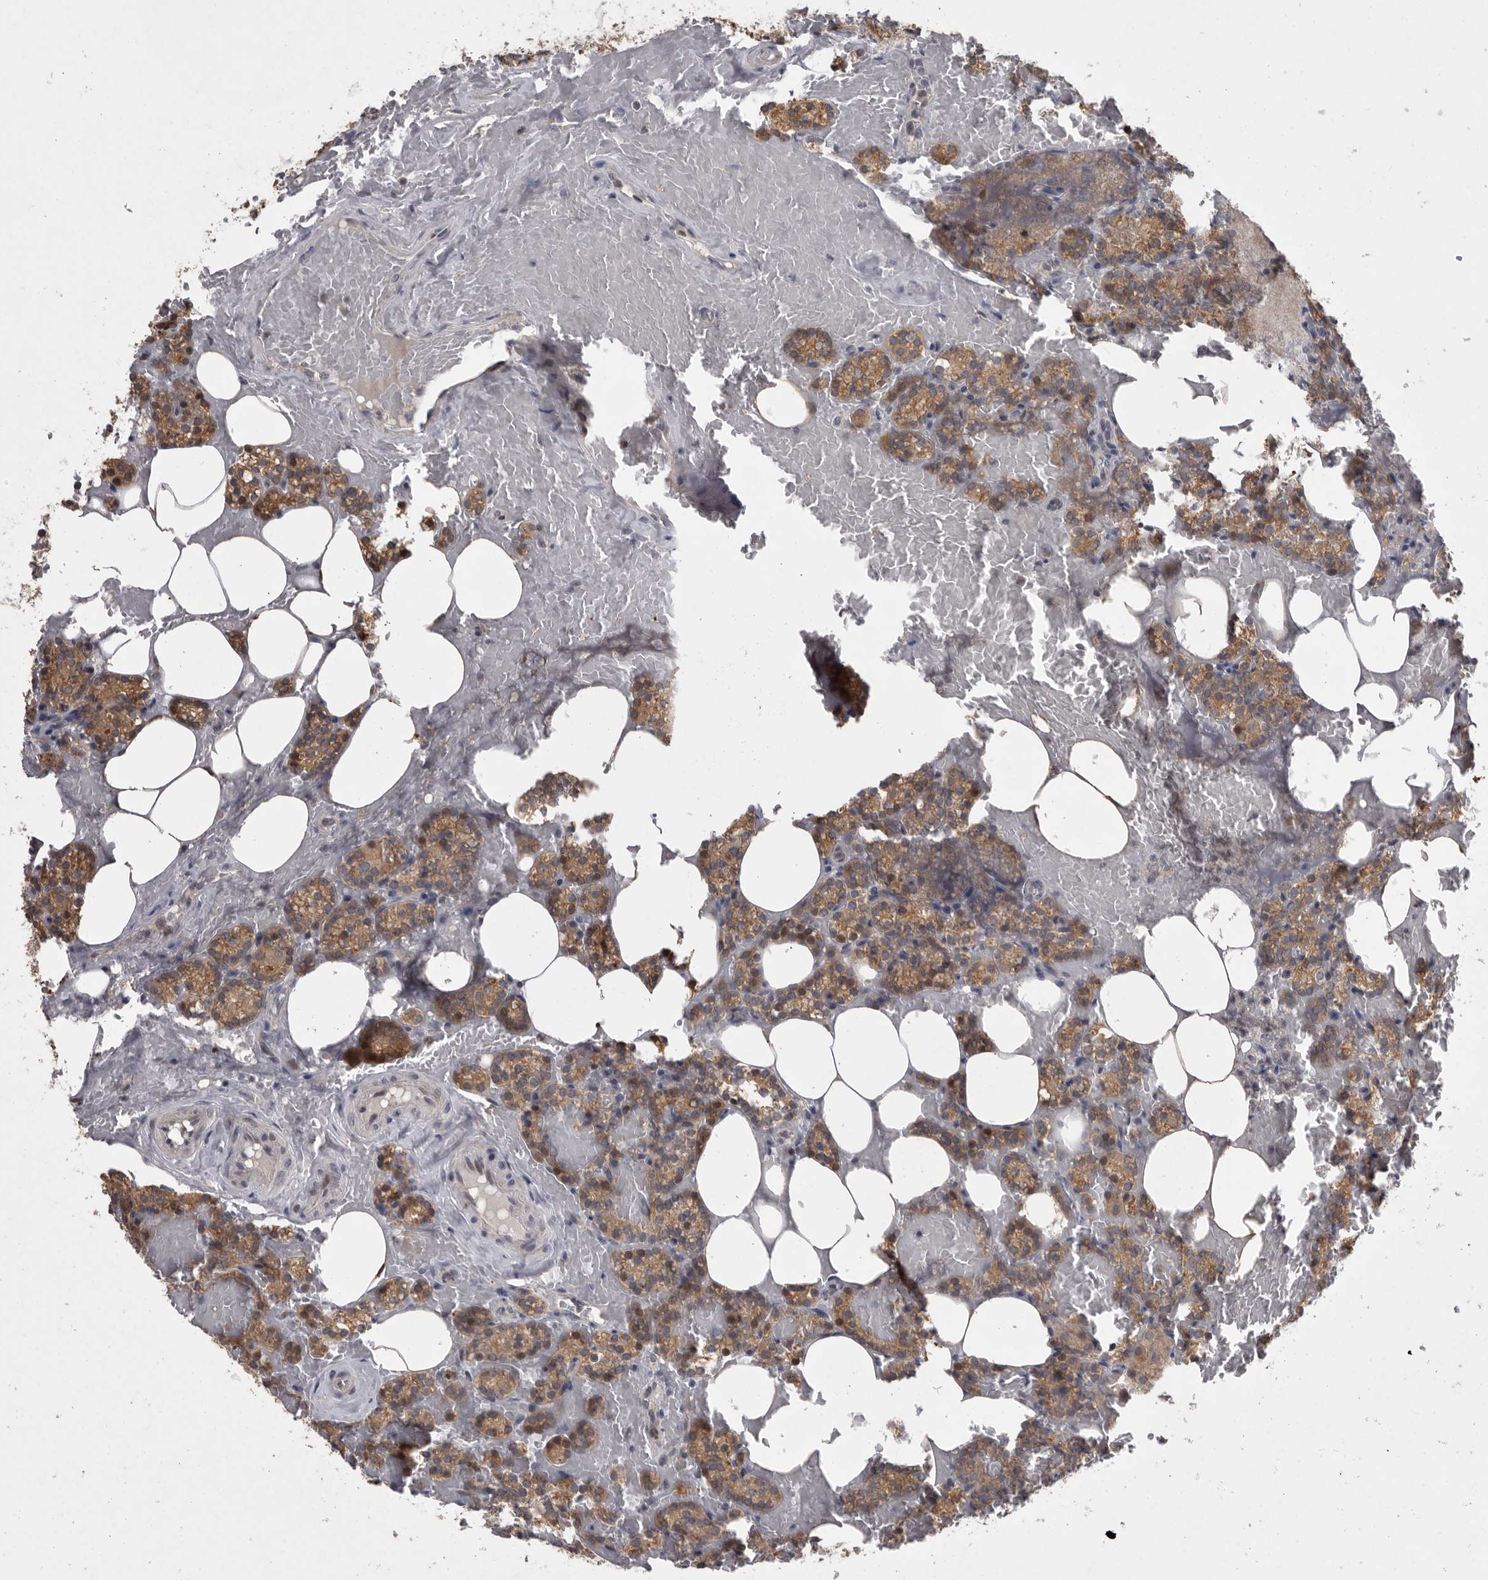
{"staining": {"intensity": "moderate", "quantity": ">75%", "location": "cytoplasmic/membranous"}, "tissue": "parathyroid gland", "cell_type": "Glandular cells", "image_type": "normal", "snomed": [{"axis": "morphology", "description": "Normal tissue, NOS"}, {"axis": "topography", "description": "Parathyroid gland"}], "caption": "Protein staining by IHC displays moderate cytoplasmic/membranous expression in approximately >75% of glandular cells in unremarkable parathyroid gland. (brown staining indicates protein expression, while blue staining denotes nuclei).", "gene": "MAN2A1", "patient": {"sex": "female", "age": 78}}